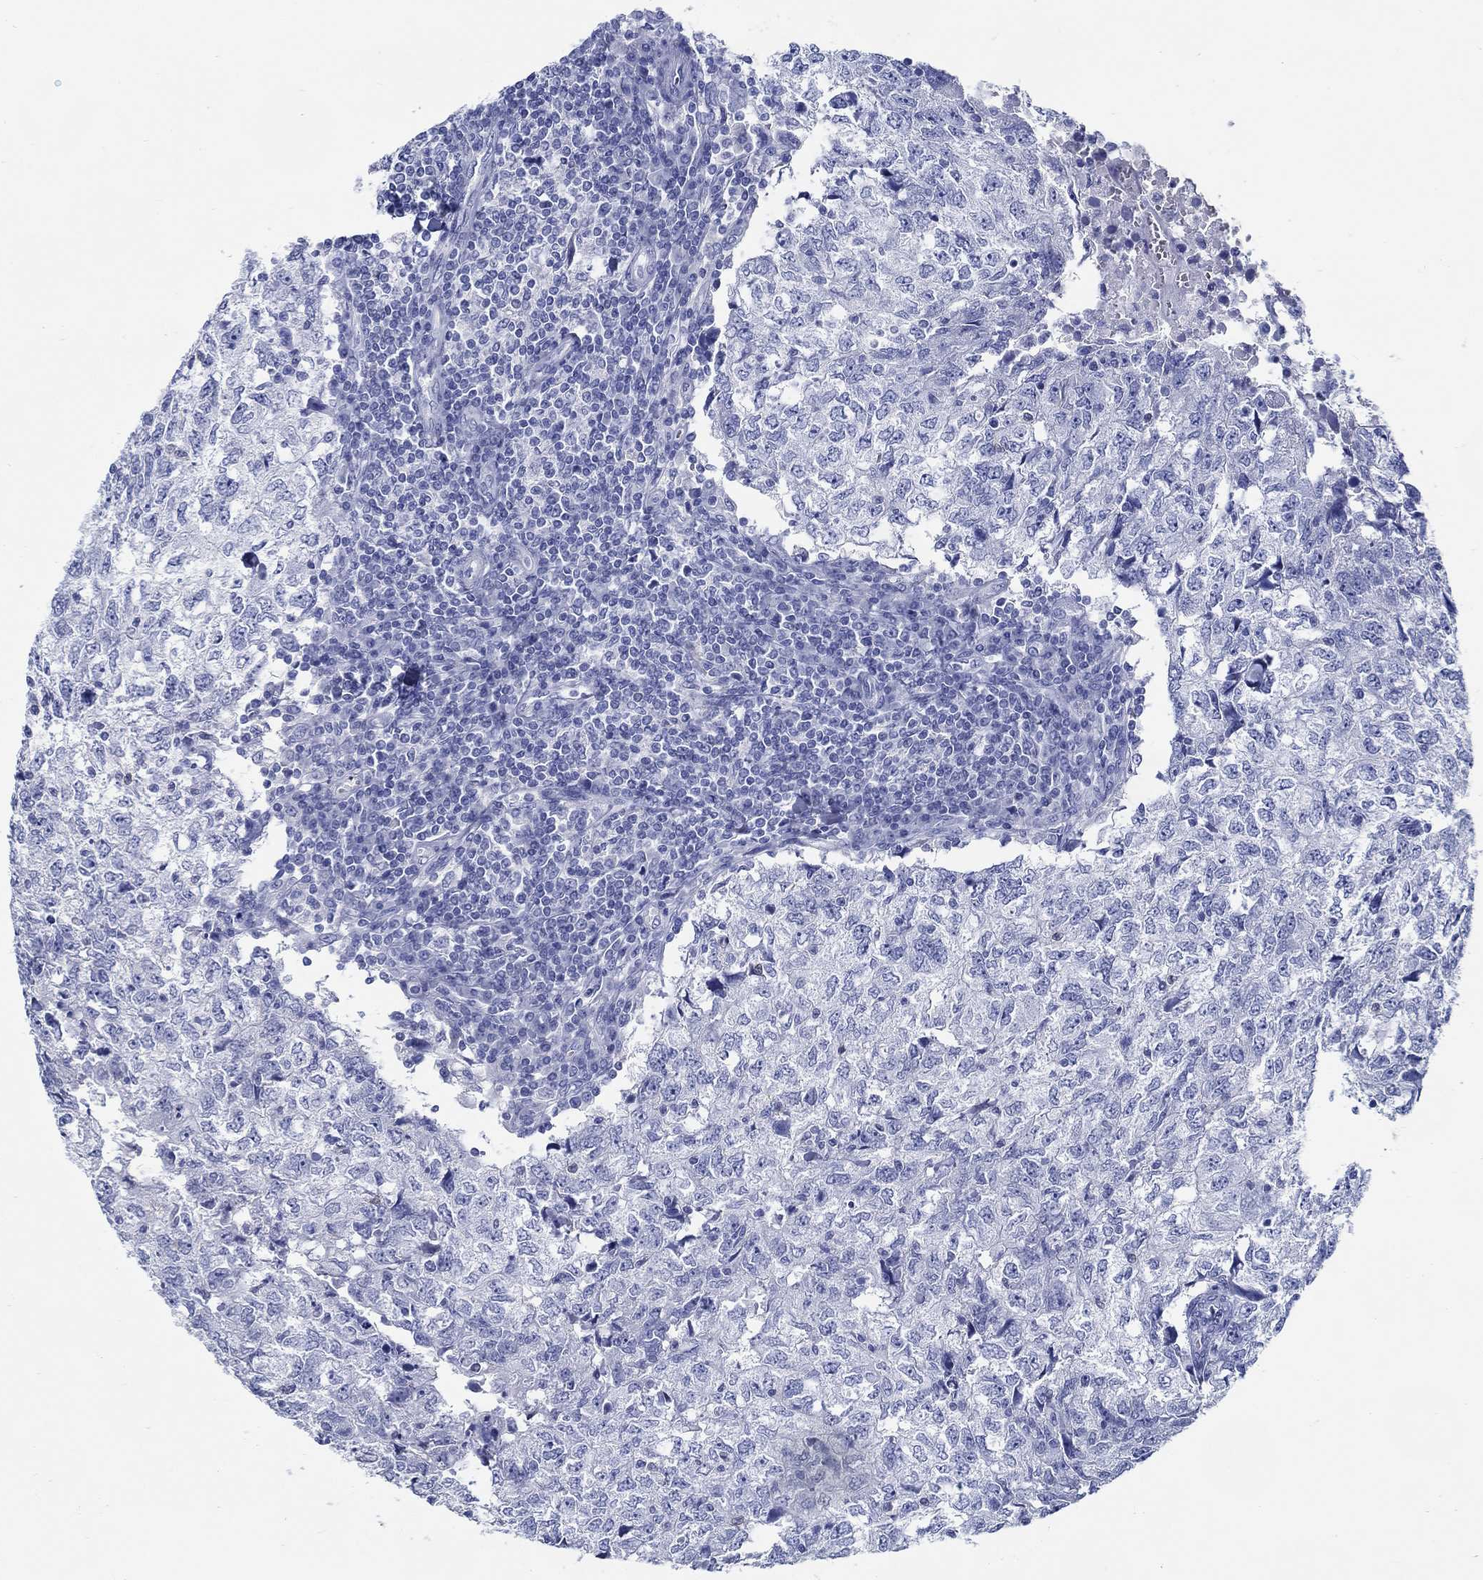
{"staining": {"intensity": "negative", "quantity": "none", "location": "none"}, "tissue": "breast cancer", "cell_type": "Tumor cells", "image_type": "cancer", "snomed": [{"axis": "morphology", "description": "Duct carcinoma"}, {"axis": "topography", "description": "Breast"}], "caption": "Breast cancer (infiltrating ductal carcinoma) was stained to show a protein in brown. There is no significant expression in tumor cells. (DAB IHC with hematoxylin counter stain).", "gene": "FBXO2", "patient": {"sex": "female", "age": 30}}